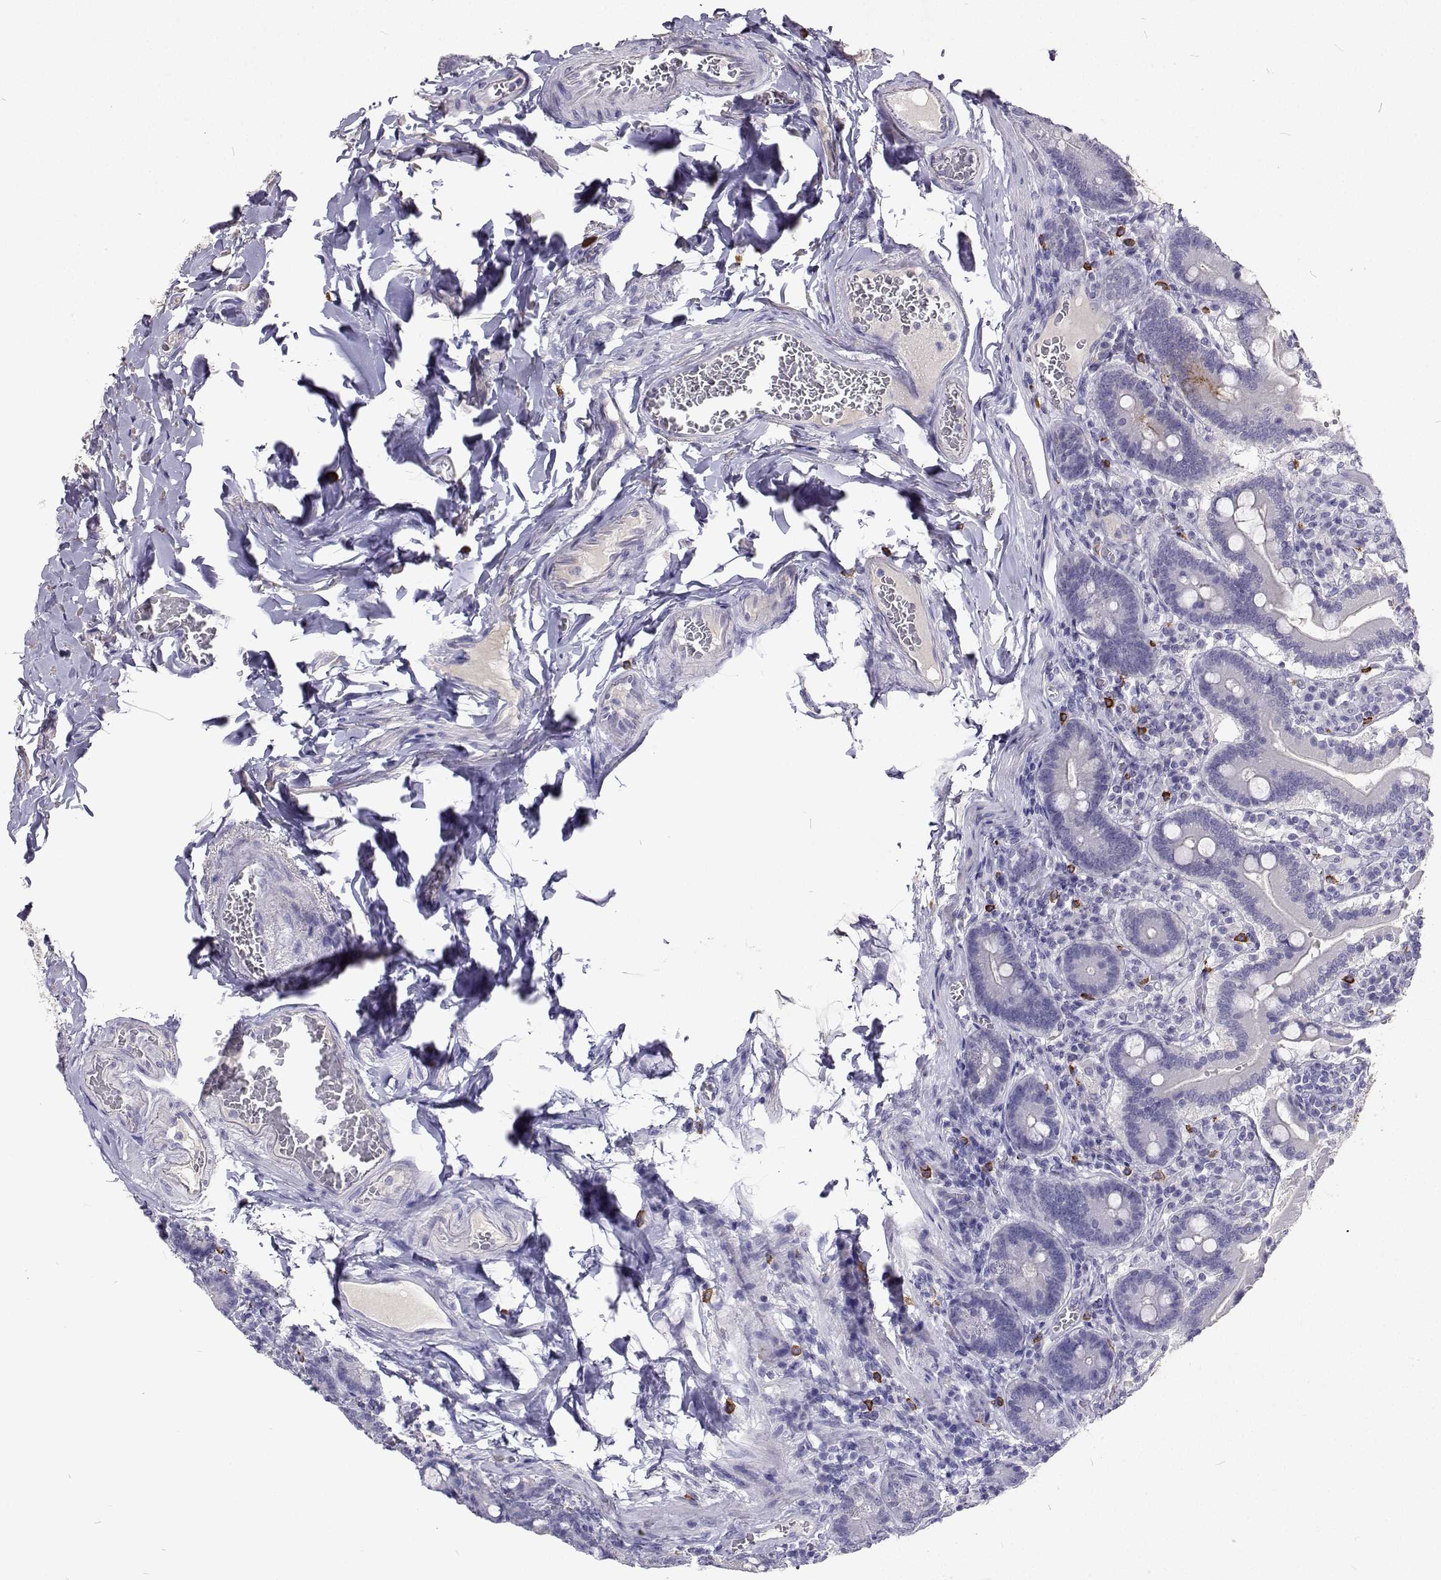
{"staining": {"intensity": "negative", "quantity": "none", "location": "none"}, "tissue": "duodenum", "cell_type": "Glandular cells", "image_type": "normal", "snomed": [{"axis": "morphology", "description": "Normal tissue, NOS"}, {"axis": "topography", "description": "Duodenum"}], "caption": "There is no significant positivity in glandular cells of duodenum. (DAB IHC visualized using brightfield microscopy, high magnification).", "gene": "CFAP44", "patient": {"sex": "female", "age": 62}}